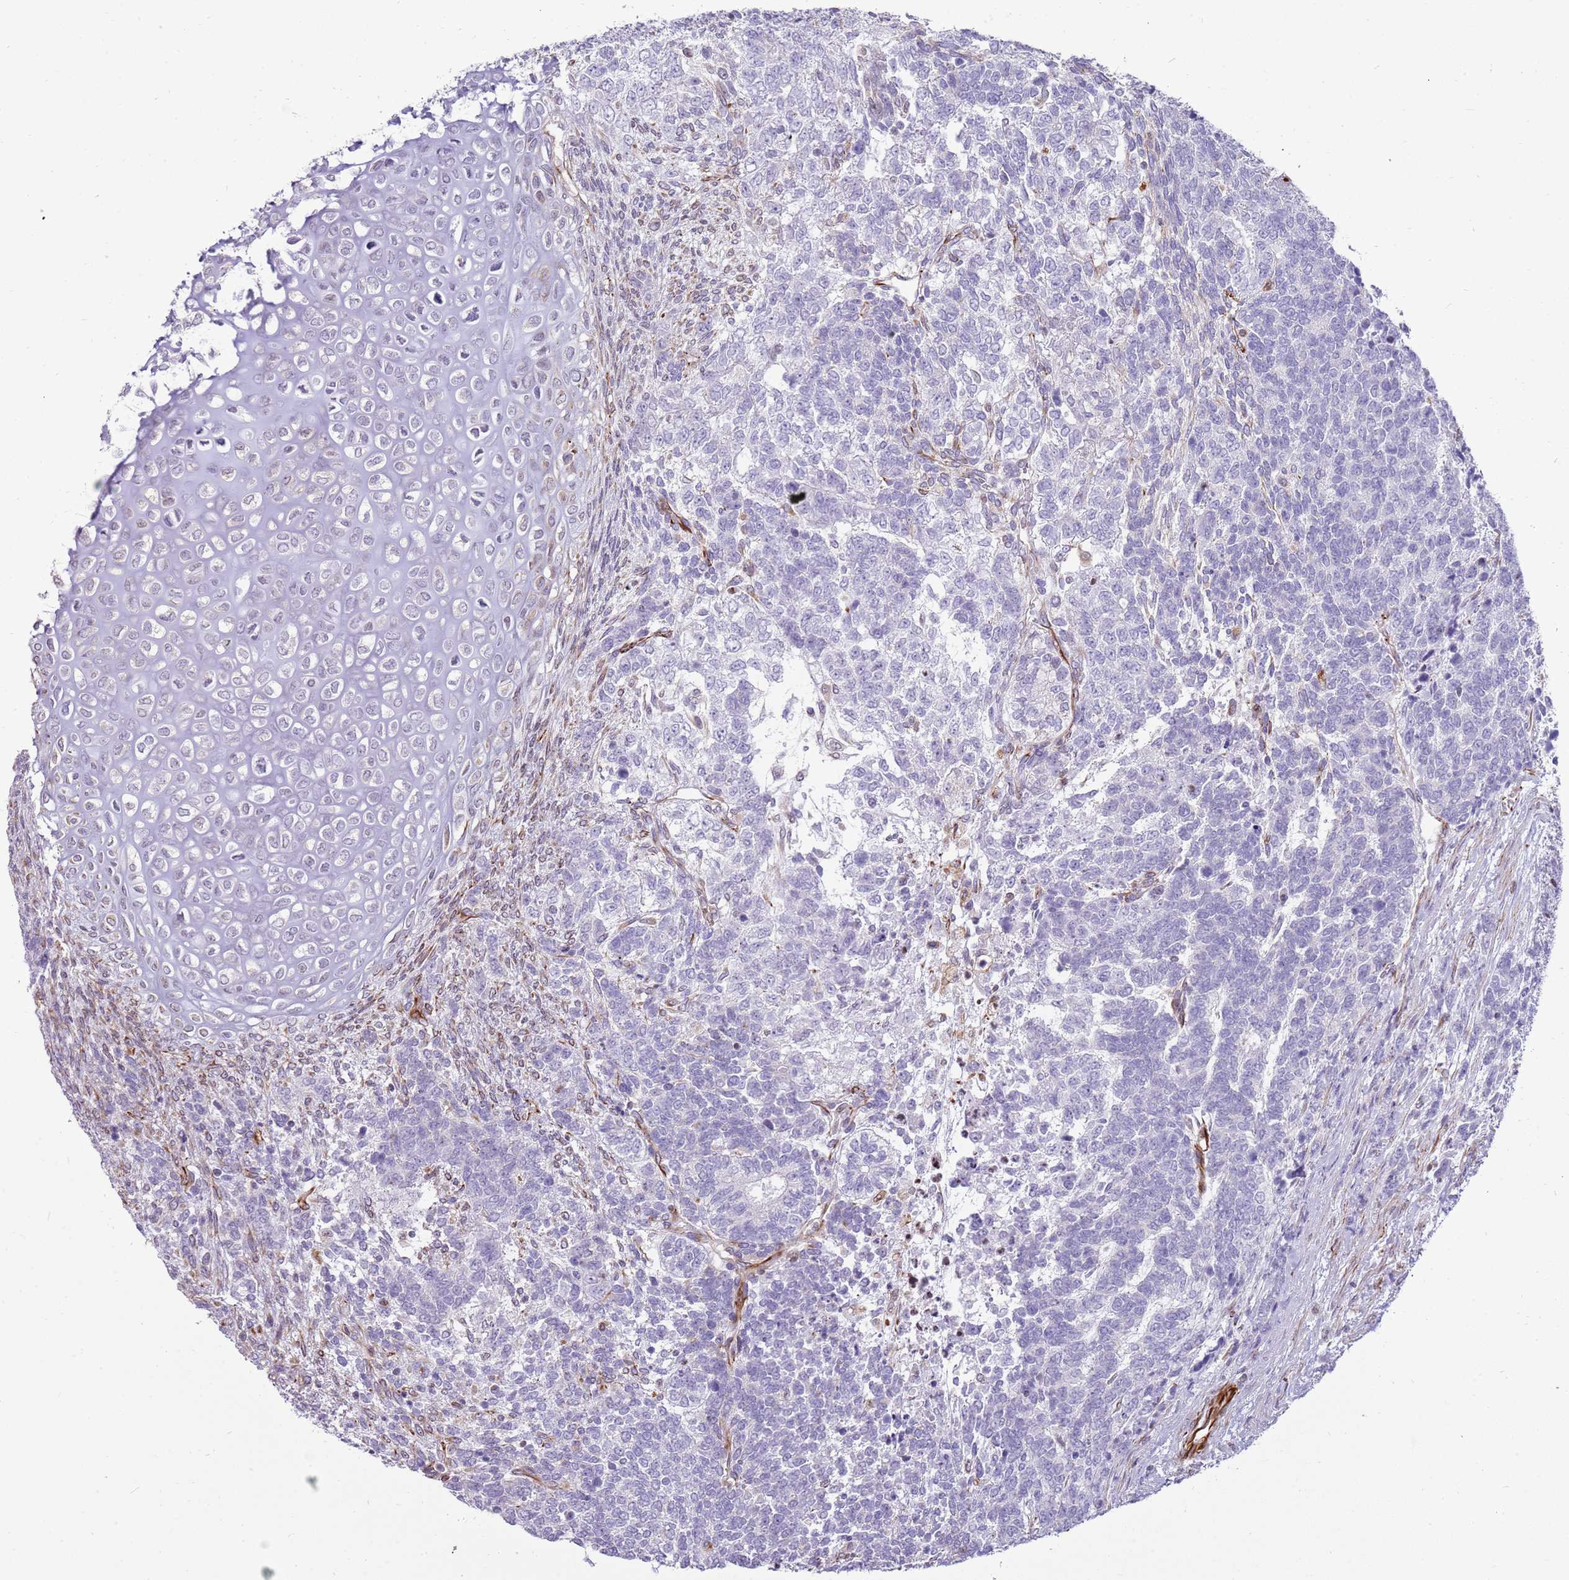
{"staining": {"intensity": "negative", "quantity": "none", "location": "none"}, "tissue": "testis cancer", "cell_type": "Tumor cells", "image_type": "cancer", "snomed": [{"axis": "morphology", "description": "Carcinoma, Embryonal, NOS"}, {"axis": "topography", "description": "Testis"}], "caption": "Tumor cells are negative for protein expression in human testis cancer (embryonal carcinoma).", "gene": "NBPF3", "patient": {"sex": "male", "age": 23}}